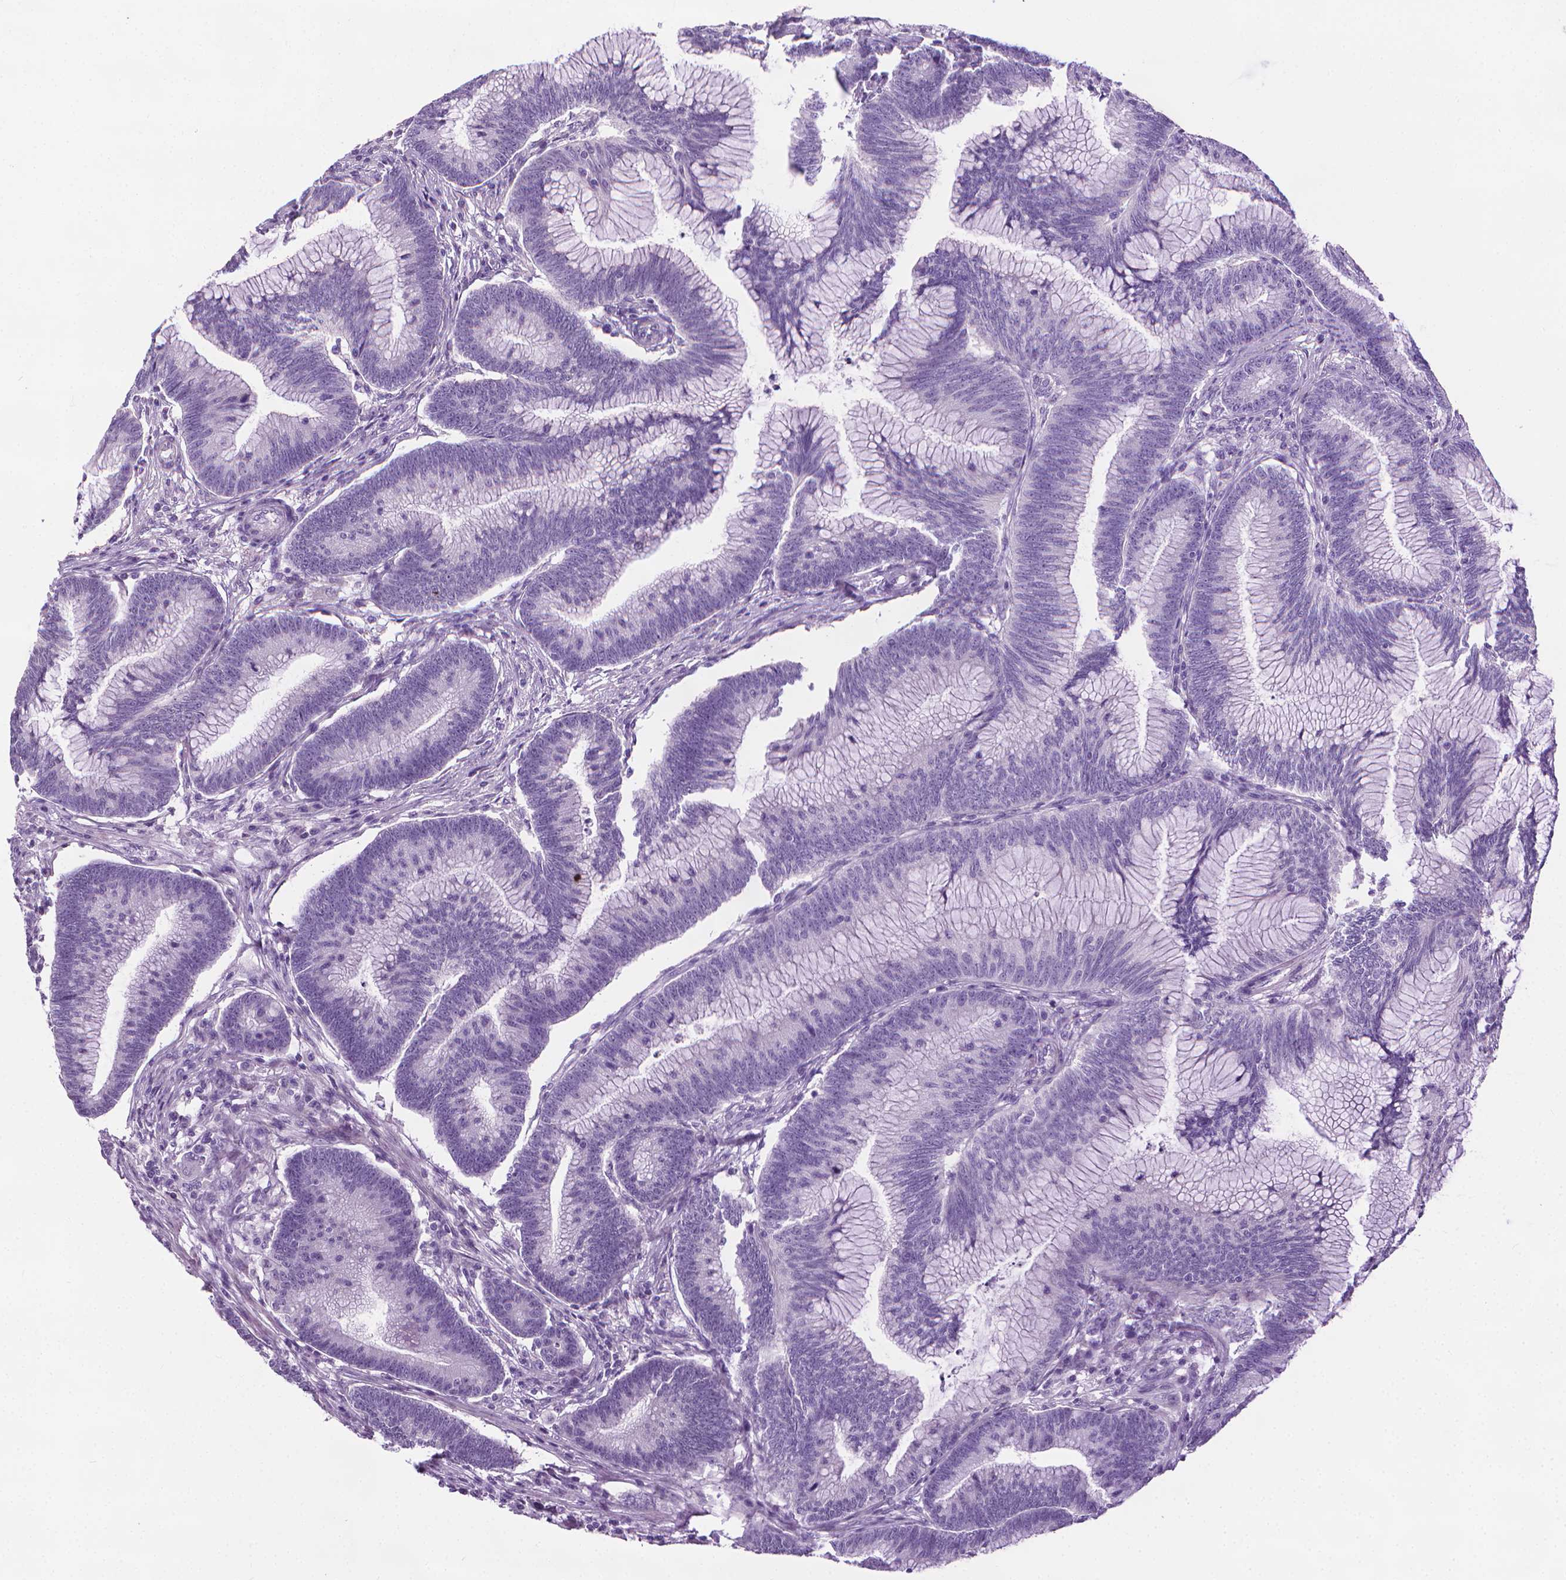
{"staining": {"intensity": "negative", "quantity": "none", "location": "none"}, "tissue": "colorectal cancer", "cell_type": "Tumor cells", "image_type": "cancer", "snomed": [{"axis": "morphology", "description": "Adenocarcinoma, NOS"}, {"axis": "topography", "description": "Colon"}], "caption": "The micrograph displays no significant positivity in tumor cells of adenocarcinoma (colorectal).", "gene": "DNAI7", "patient": {"sex": "female", "age": 78}}